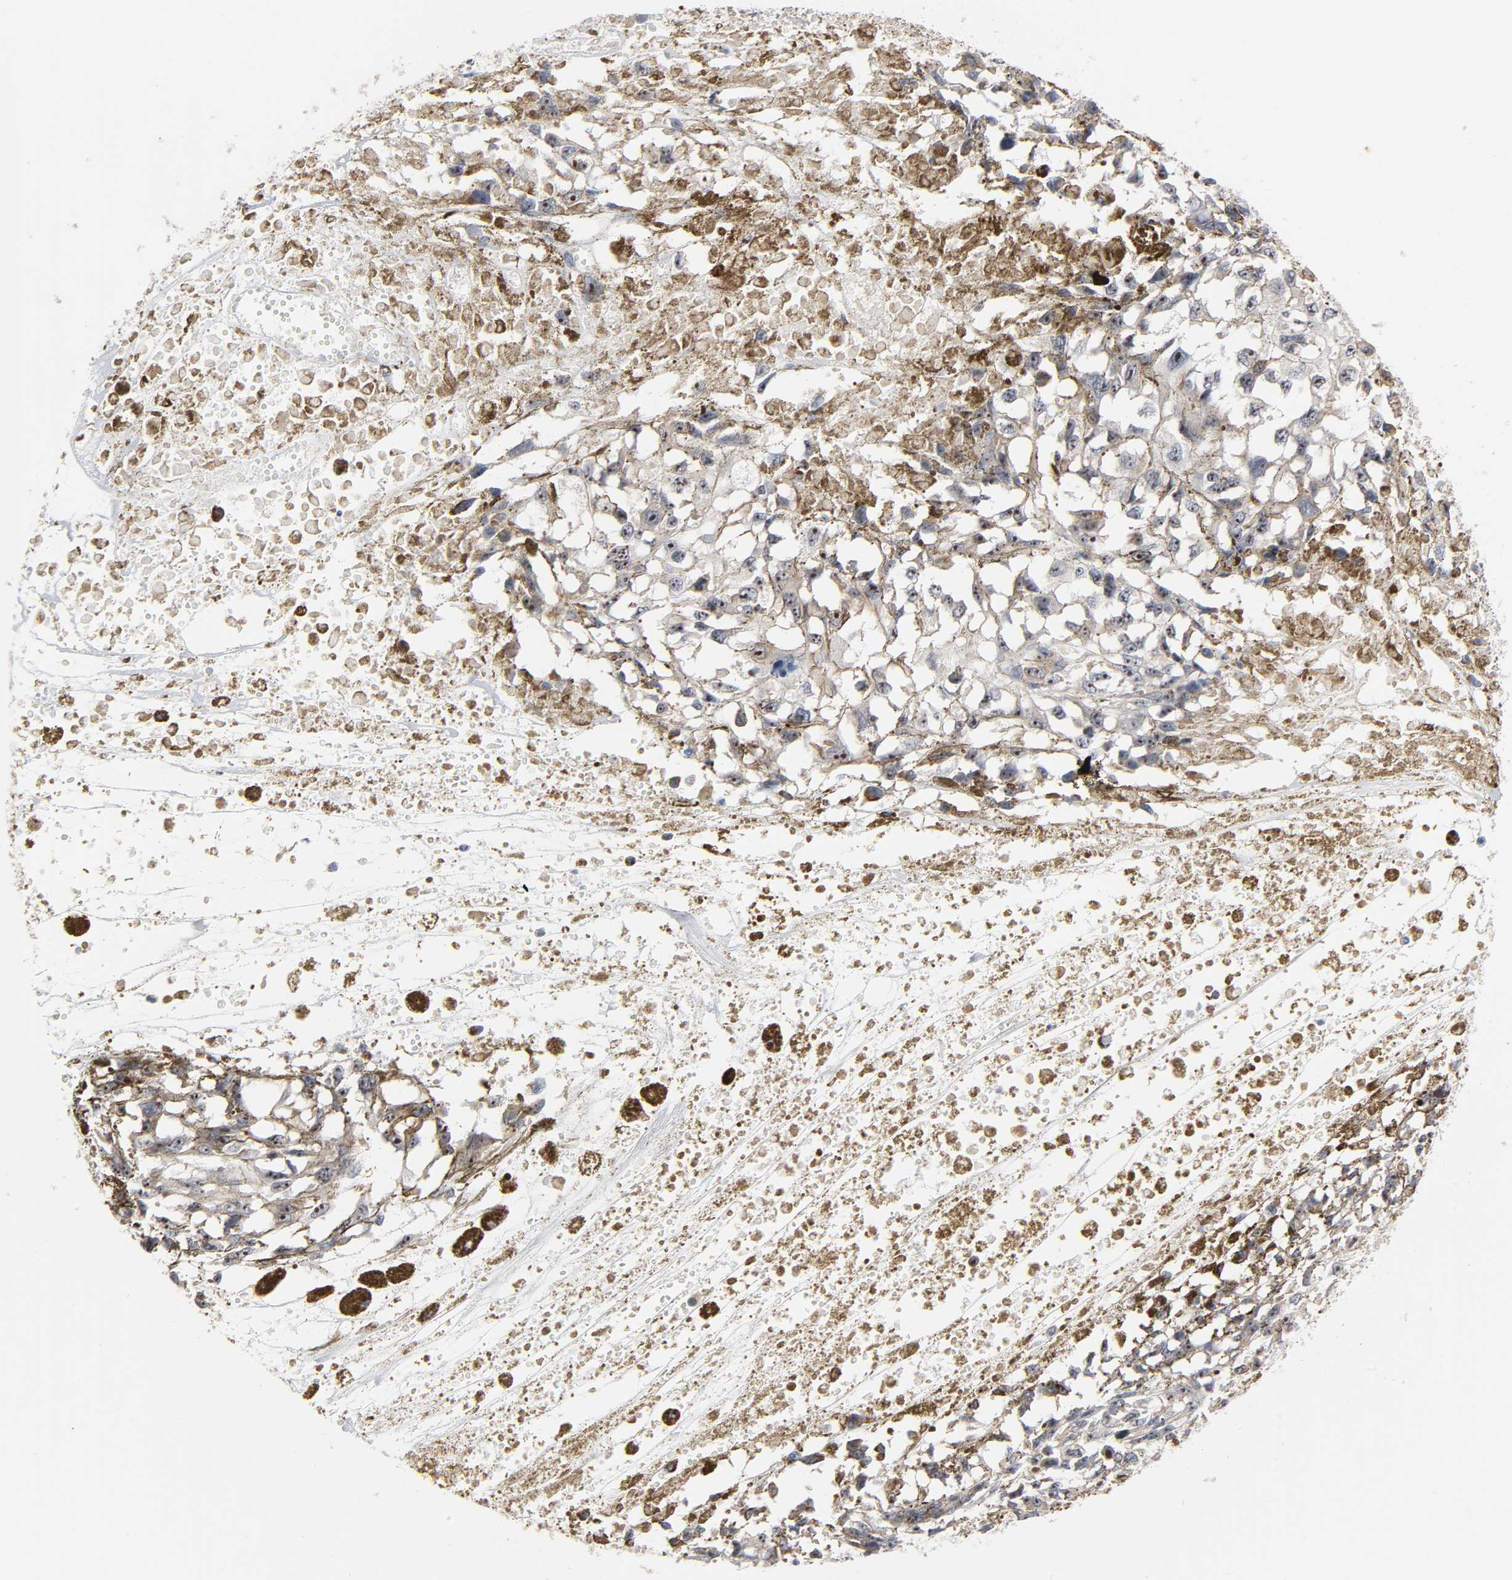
{"staining": {"intensity": "weak", "quantity": "25%-75%", "location": "cytoplasmic/membranous,nuclear"}, "tissue": "melanoma", "cell_type": "Tumor cells", "image_type": "cancer", "snomed": [{"axis": "morphology", "description": "Malignant melanoma, Metastatic site"}, {"axis": "topography", "description": "Lymph node"}], "caption": "Weak cytoplasmic/membranous and nuclear staining for a protein is seen in about 25%-75% of tumor cells of malignant melanoma (metastatic site) using immunohistochemistry (IHC).", "gene": "DDX10", "patient": {"sex": "male", "age": 59}}